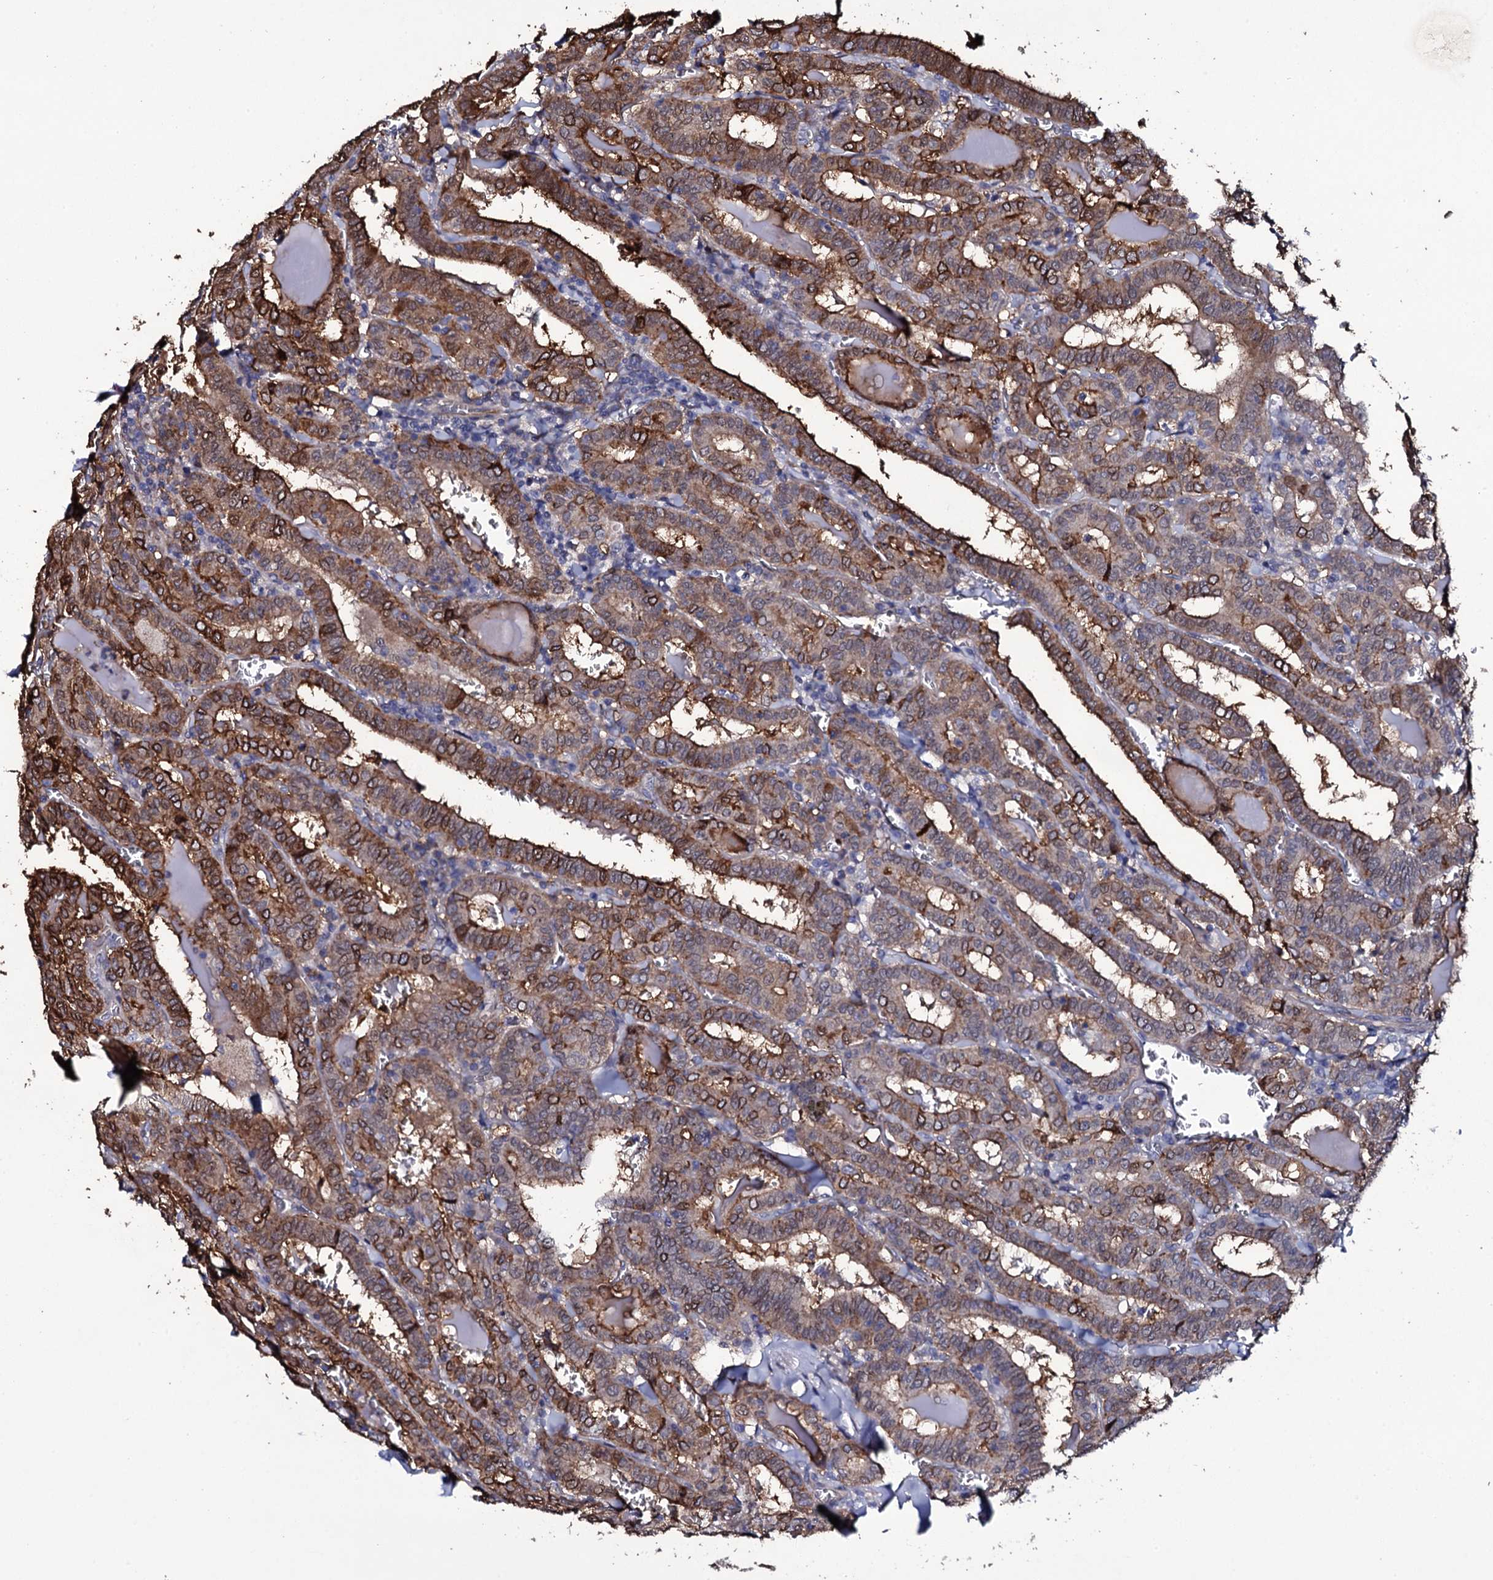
{"staining": {"intensity": "strong", "quantity": ">75%", "location": "cytoplasmic/membranous"}, "tissue": "thyroid cancer", "cell_type": "Tumor cells", "image_type": "cancer", "snomed": [{"axis": "morphology", "description": "Papillary adenocarcinoma, NOS"}, {"axis": "topography", "description": "Thyroid gland"}], "caption": "Brown immunohistochemical staining in thyroid papillary adenocarcinoma reveals strong cytoplasmic/membranous positivity in about >75% of tumor cells.", "gene": "TTC23", "patient": {"sex": "female", "age": 72}}